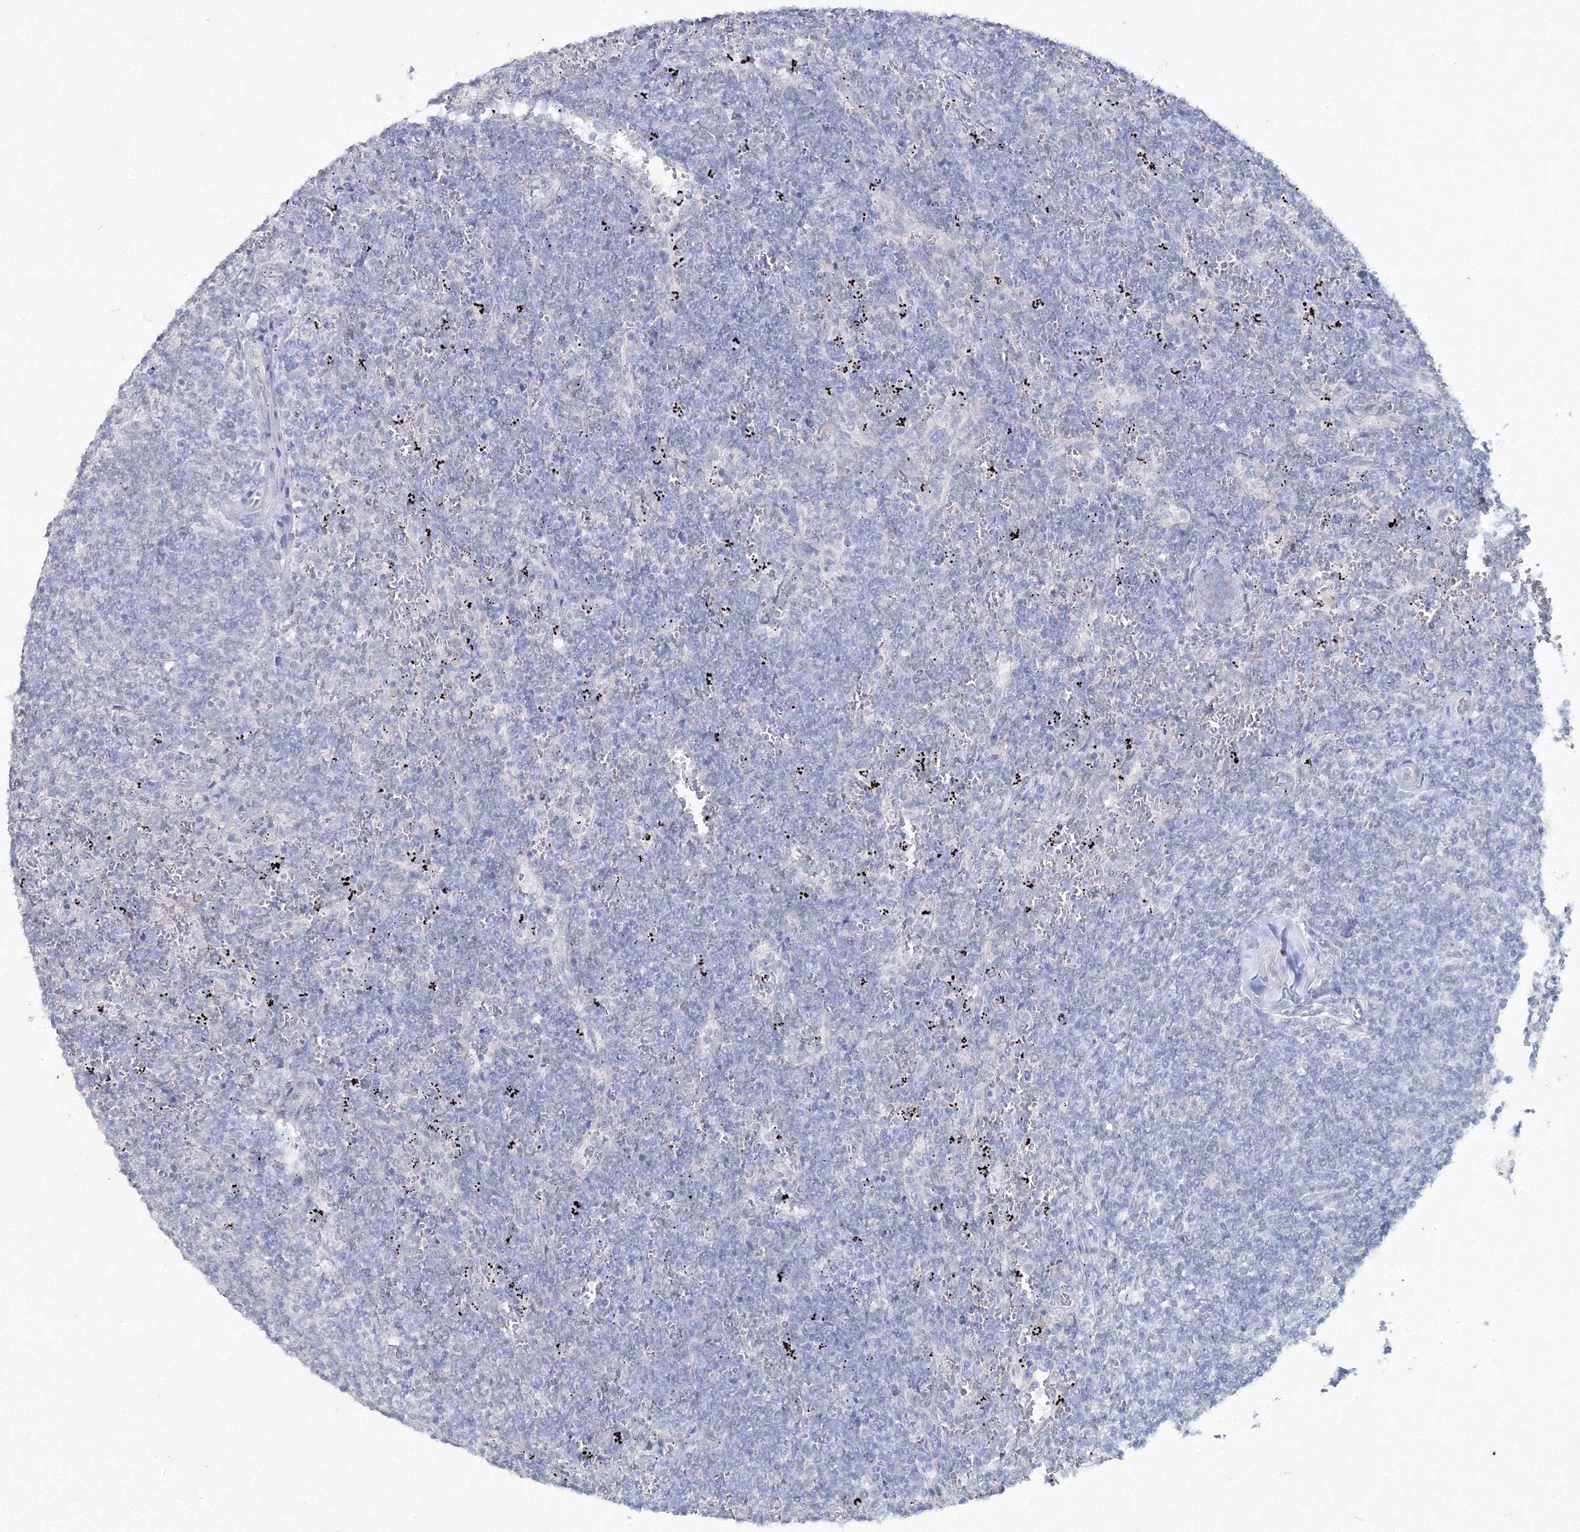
{"staining": {"intensity": "negative", "quantity": "none", "location": "none"}, "tissue": "lymphoma", "cell_type": "Tumor cells", "image_type": "cancer", "snomed": [{"axis": "morphology", "description": "Malignant lymphoma, non-Hodgkin's type, Low grade"}, {"axis": "topography", "description": "Spleen"}], "caption": "This is a image of immunohistochemistry (IHC) staining of malignant lymphoma, non-Hodgkin's type (low-grade), which shows no expression in tumor cells. (DAB (3,3'-diaminobenzidine) immunohistochemistry (IHC), high magnification).", "gene": "GCKR", "patient": {"sex": "female", "age": 50}}